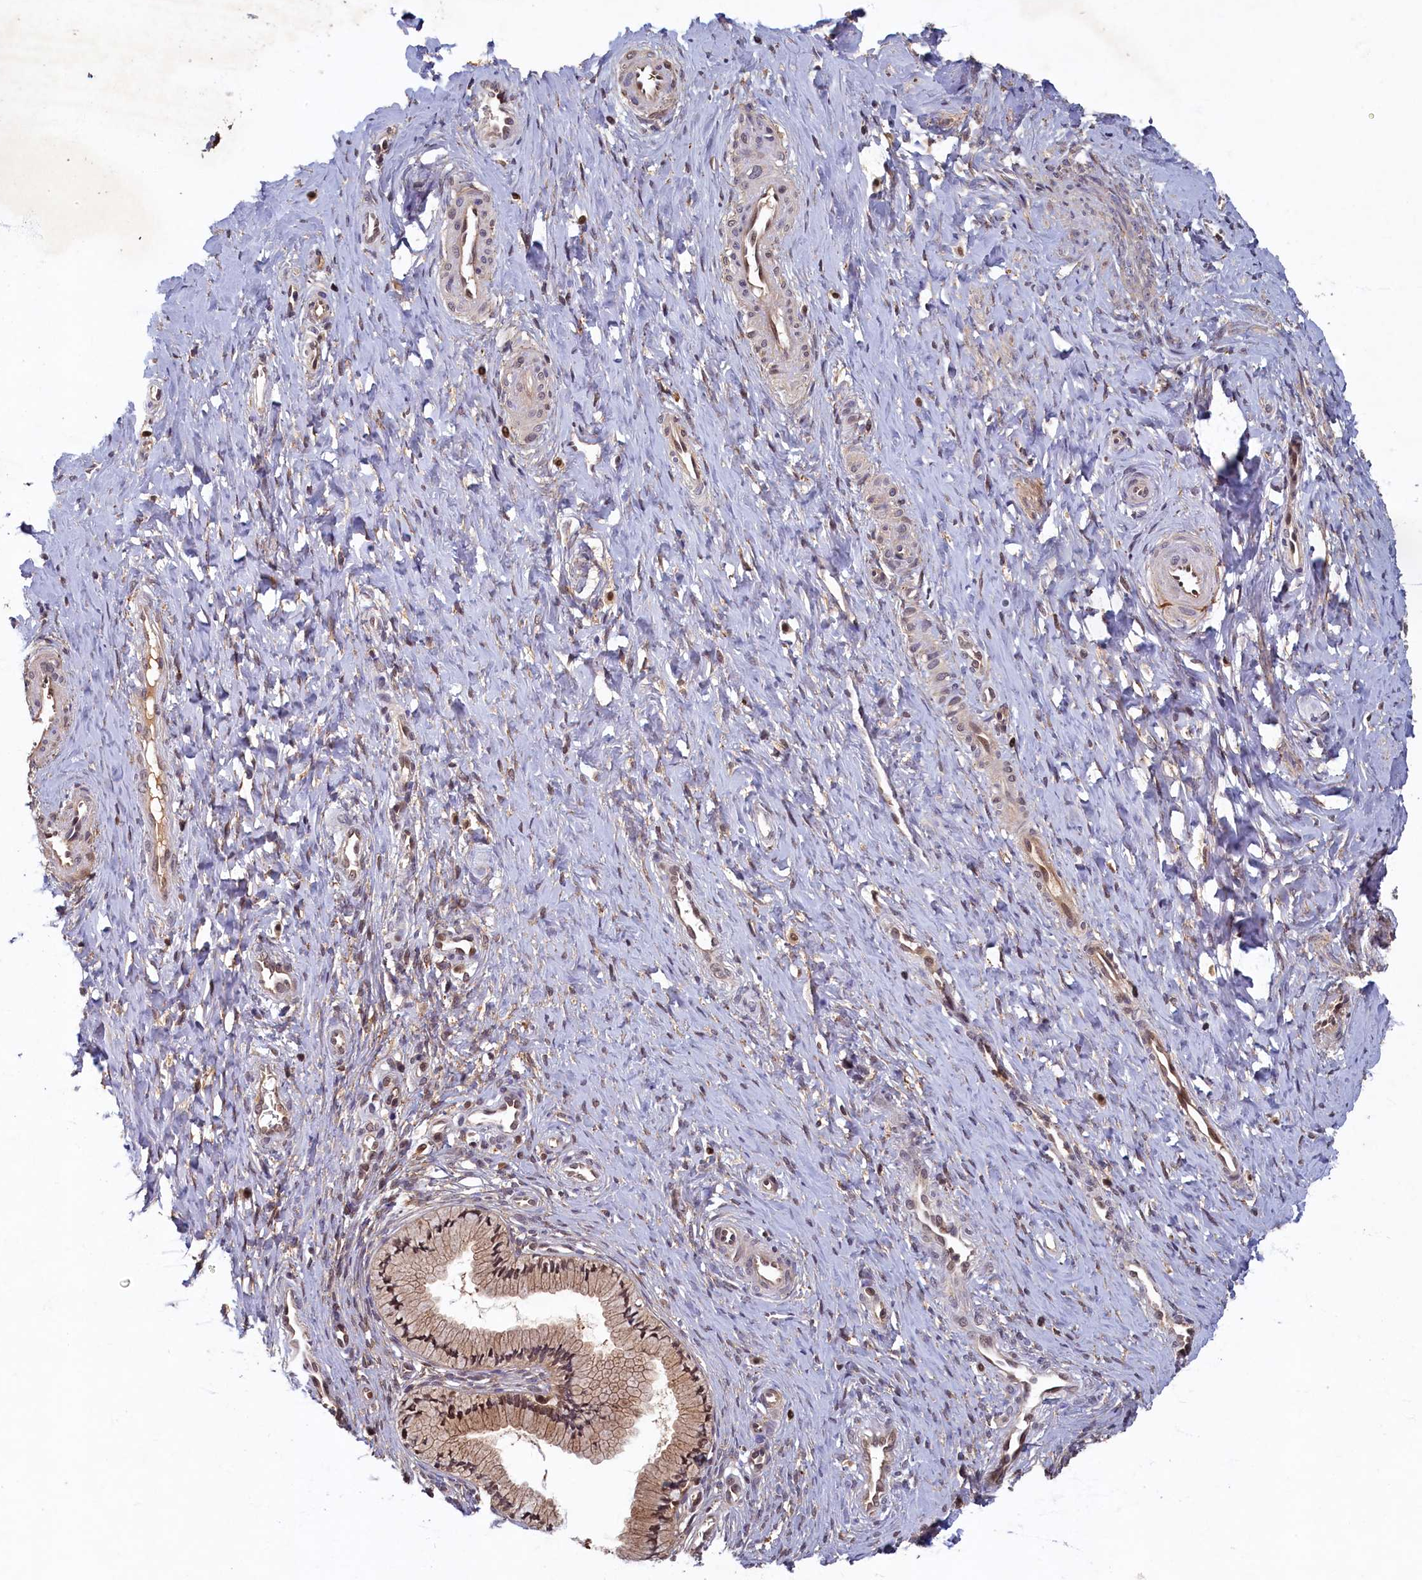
{"staining": {"intensity": "moderate", "quantity": ">75%", "location": "cytoplasmic/membranous,nuclear"}, "tissue": "cervix", "cell_type": "Glandular cells", "image_type": "normal", "snomed": [{"axis": "morphology", "description": "Normal tissue, NOS"}, {"axis": "topography", "description": "Cervix"}], "caption": "High-power microscopy captured an IHC micrograph of unremarkable cervix, revealing moderate cytoplasmic/membranous,nuclear staining in about >75% of glandular cells. (Stains: DAB (3,3'-diaminobenzidine) in brown, nuclei in blue, Microscopy: brightfield microscopy at high magnification).", "gene": "LCMT2", "patient": {"sex": "female", "age": 36}}